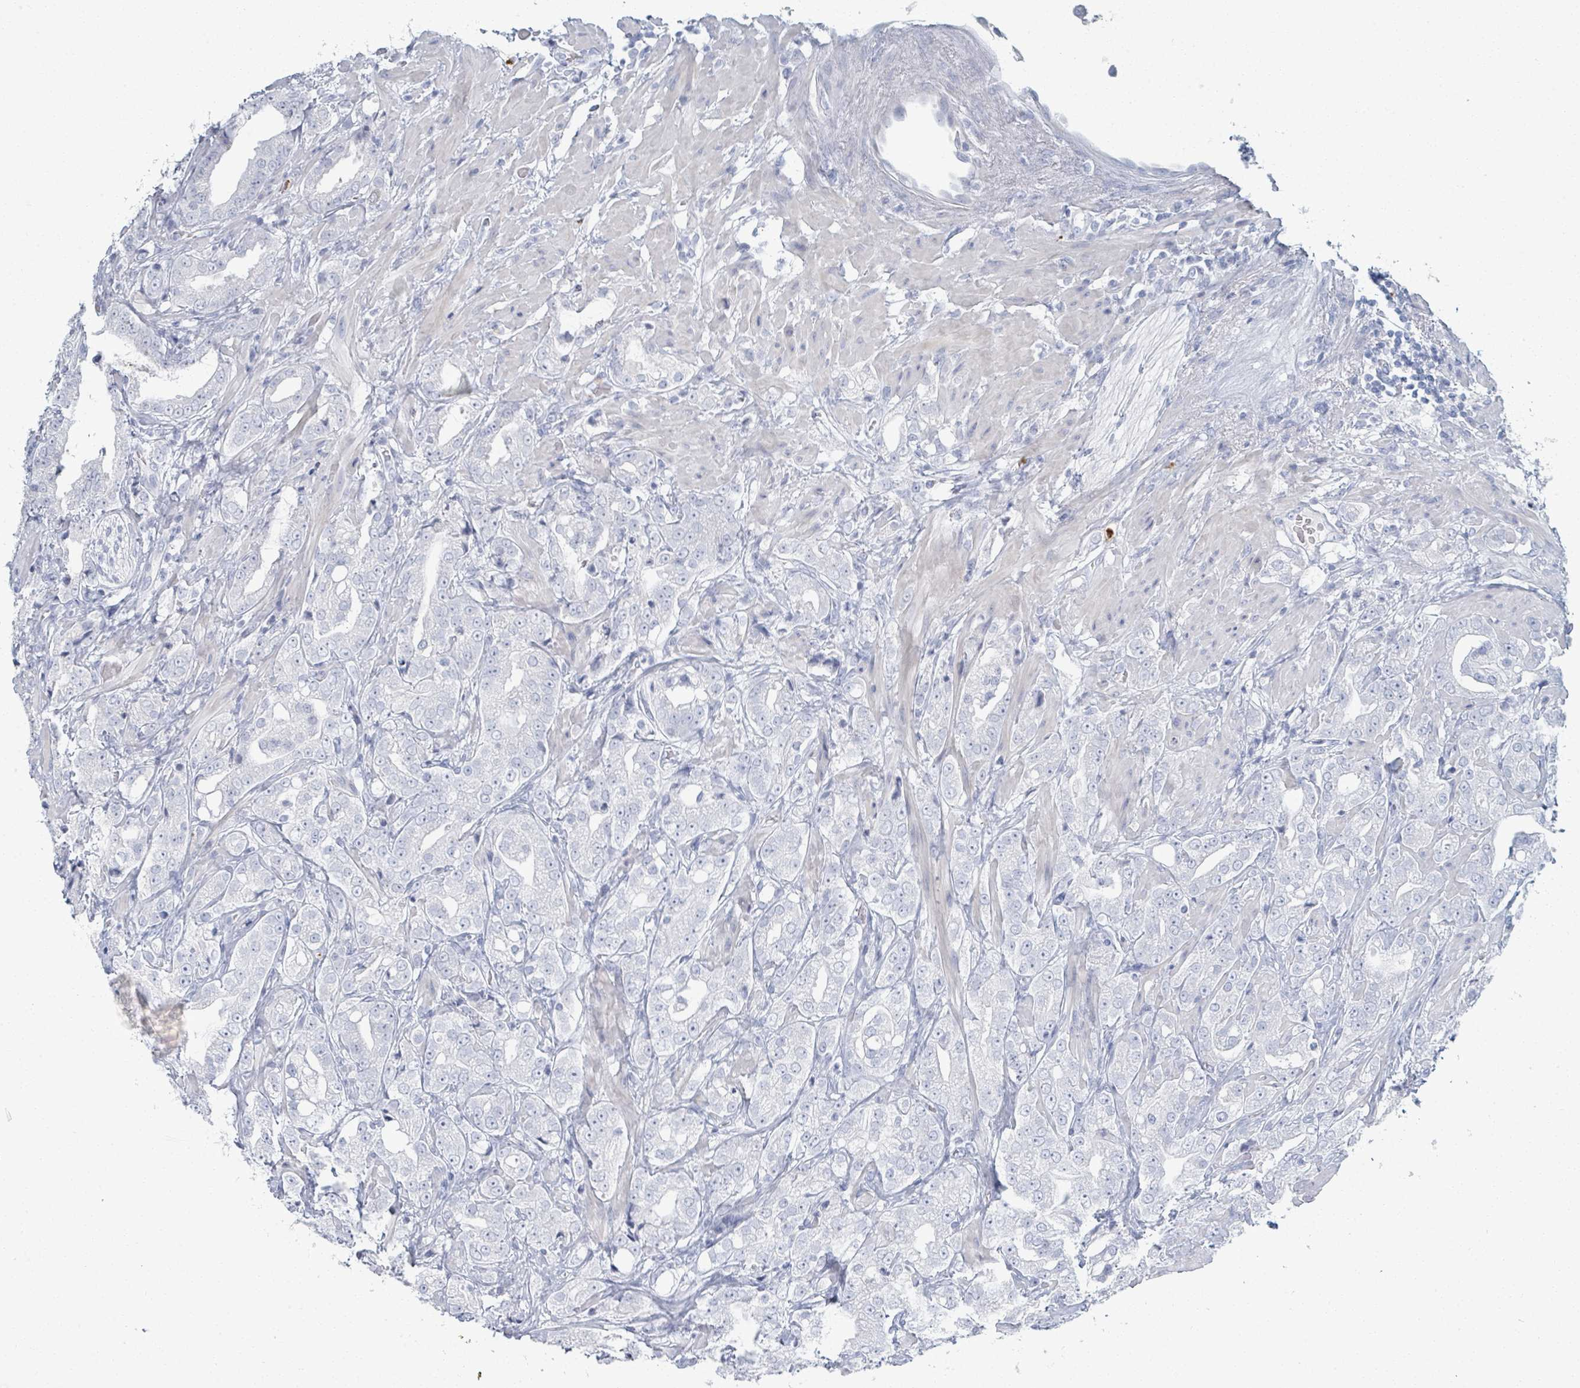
{"staining": {"intensity": "negative", "quantity": "none", "location": "none"}, "tissue": "prostate cancer", "cell_type": "Tumor cells", "image_type": "cancer", "snomed": [{"axis": "morphology", "description": "Adenocarcinoma, Low grade"}, {"axis": "topography", "description": "Prostate"}], "caption": "This micrograph is of prostate adenocarcinoma (low-grade) stained with IHC to label a protein in brown with the nuclei are counter-stained blue. There is no positivity in tumor cells.", "gene": "DEFA4", "patient": {"sex": "male", "age": 67}}